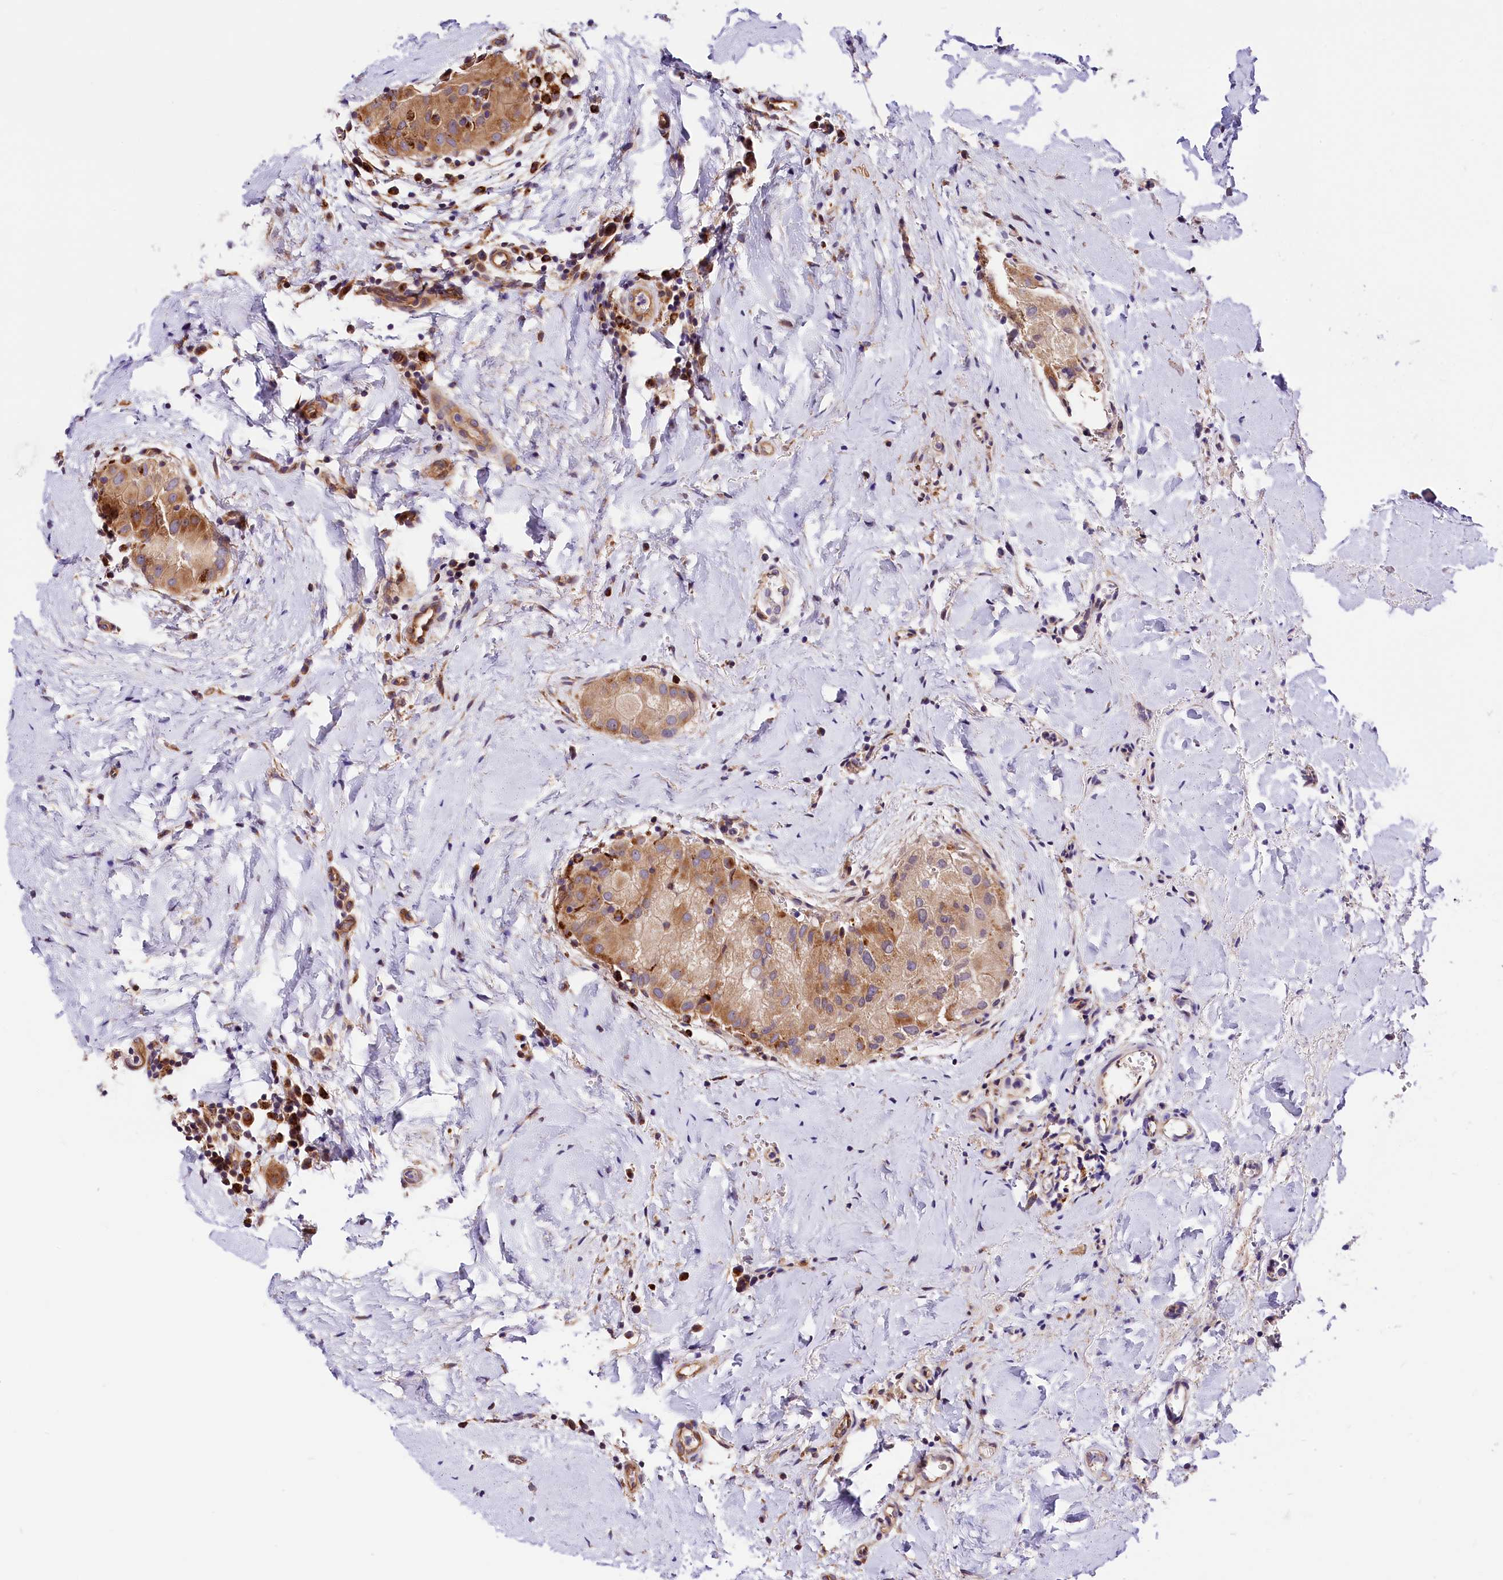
{"staining": {"intensity": "moderate", "quantity": ">75%", "location": "cytoplasmic/membranous"}, "tissue": "thyroid cancer", "cell_type": "Tumor cells", "image_type": "cancer", "snomed": [{"axis": "morphology", "description": "Papillary adenocarcinoma, NOS"}, {"axis": "topography", "description": "Thyroid gland"}], "caption": "There is medium levels of moderate cytoplasmic/membranous positivity in tumor cells of thyroid cancer, as demonstrated by immunohistochemical staining (brown color).", "gene": "ARMC6", "patient": {"sex": "male", "age": 33}}